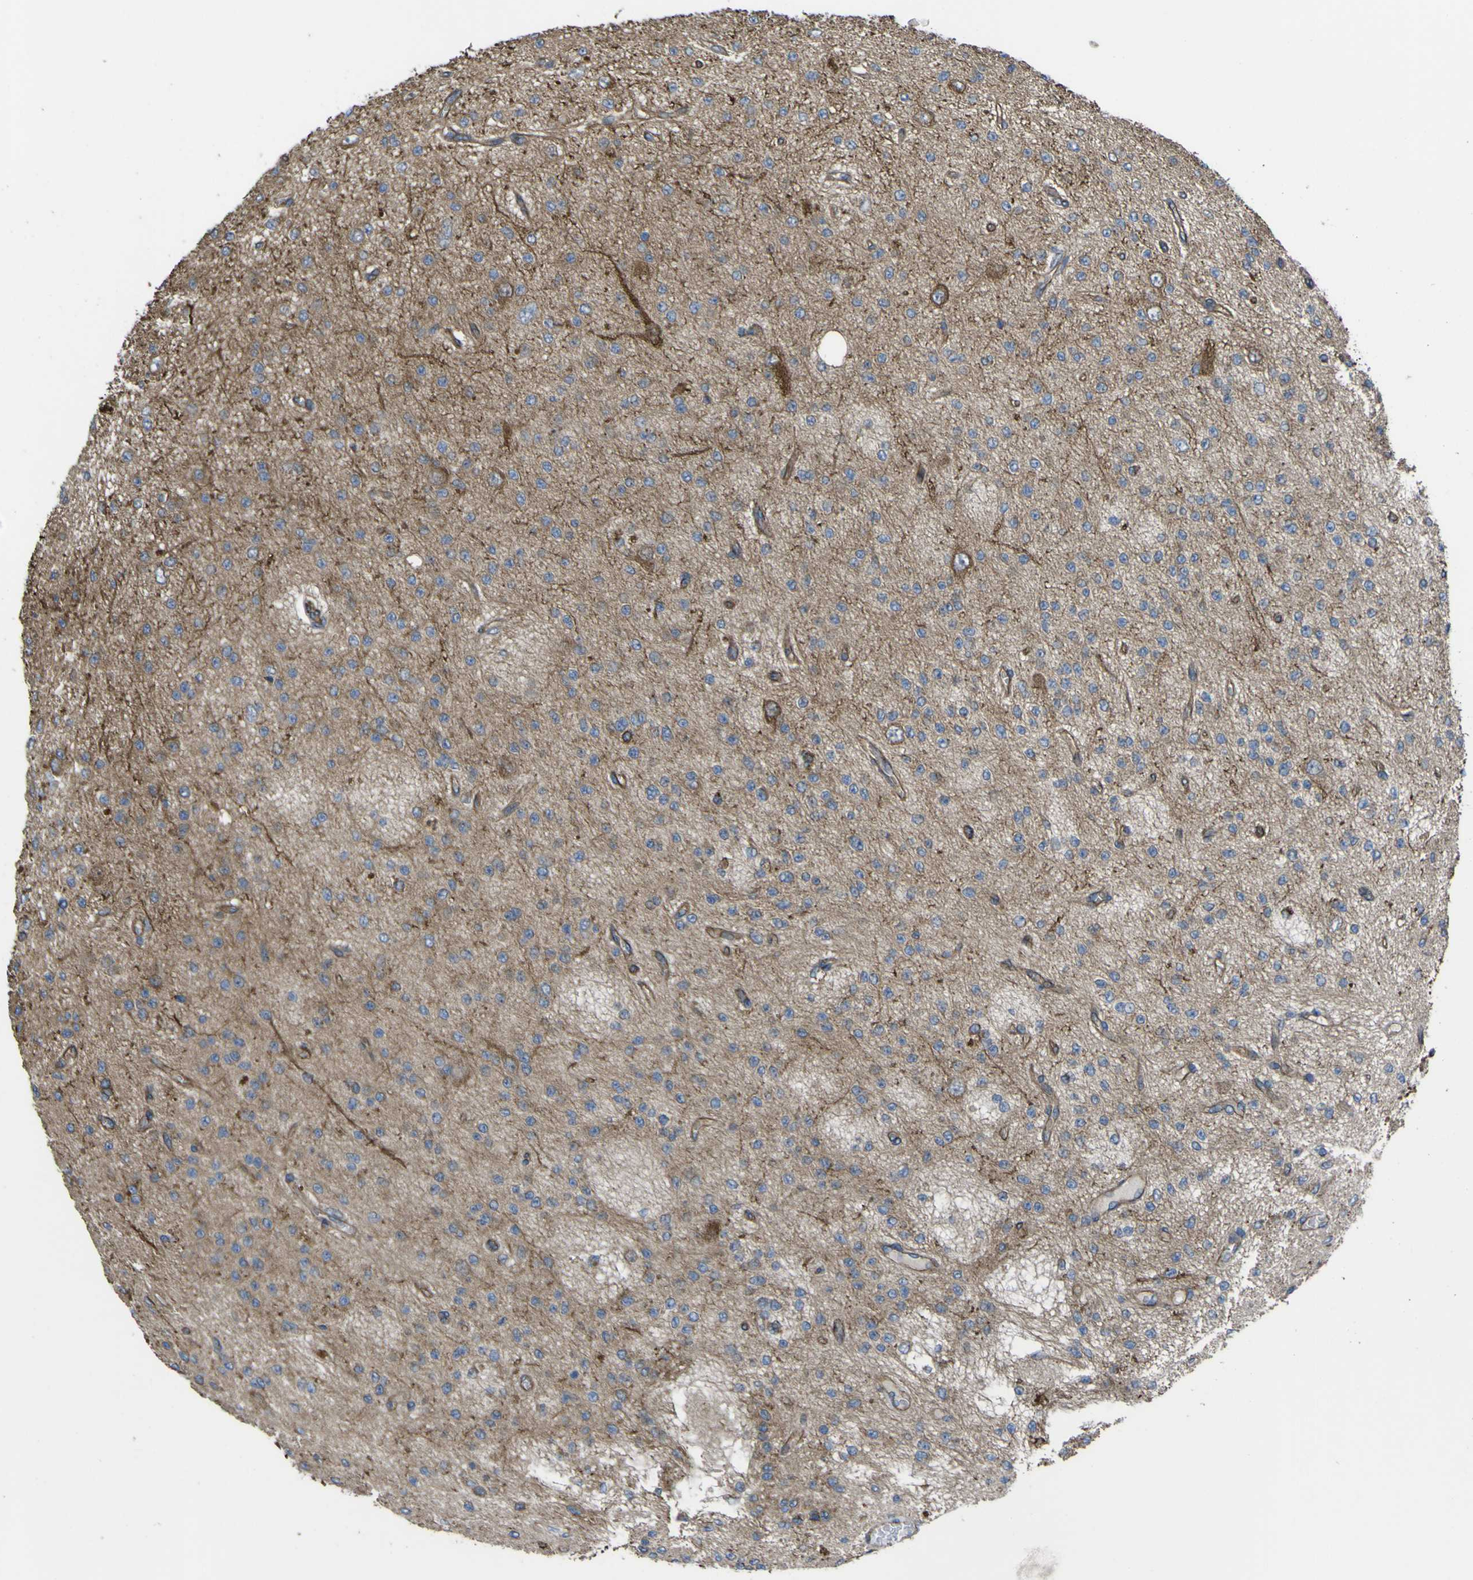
{"staining": {"intensity": "negative", "quantity": "none", "location": "none"}, "tissue": "glioma", "cell_type": "Tumor cells", "image_type": "cancer", "snomed": [{"axis": "morphology", "description": "Glioma, malignant, Low grade"}, {"axis": "topography", "description": "Brain"}], "caption": "Immunohistochemical staining of glioma shows no significant positivity in tumor cells. (DAB (3,3'-diaminobenzidine) immunohistochemistry with hematoxylin counter stain).", "gene": "FBXO30", "patient": {"sex": "male", "age": 38}}